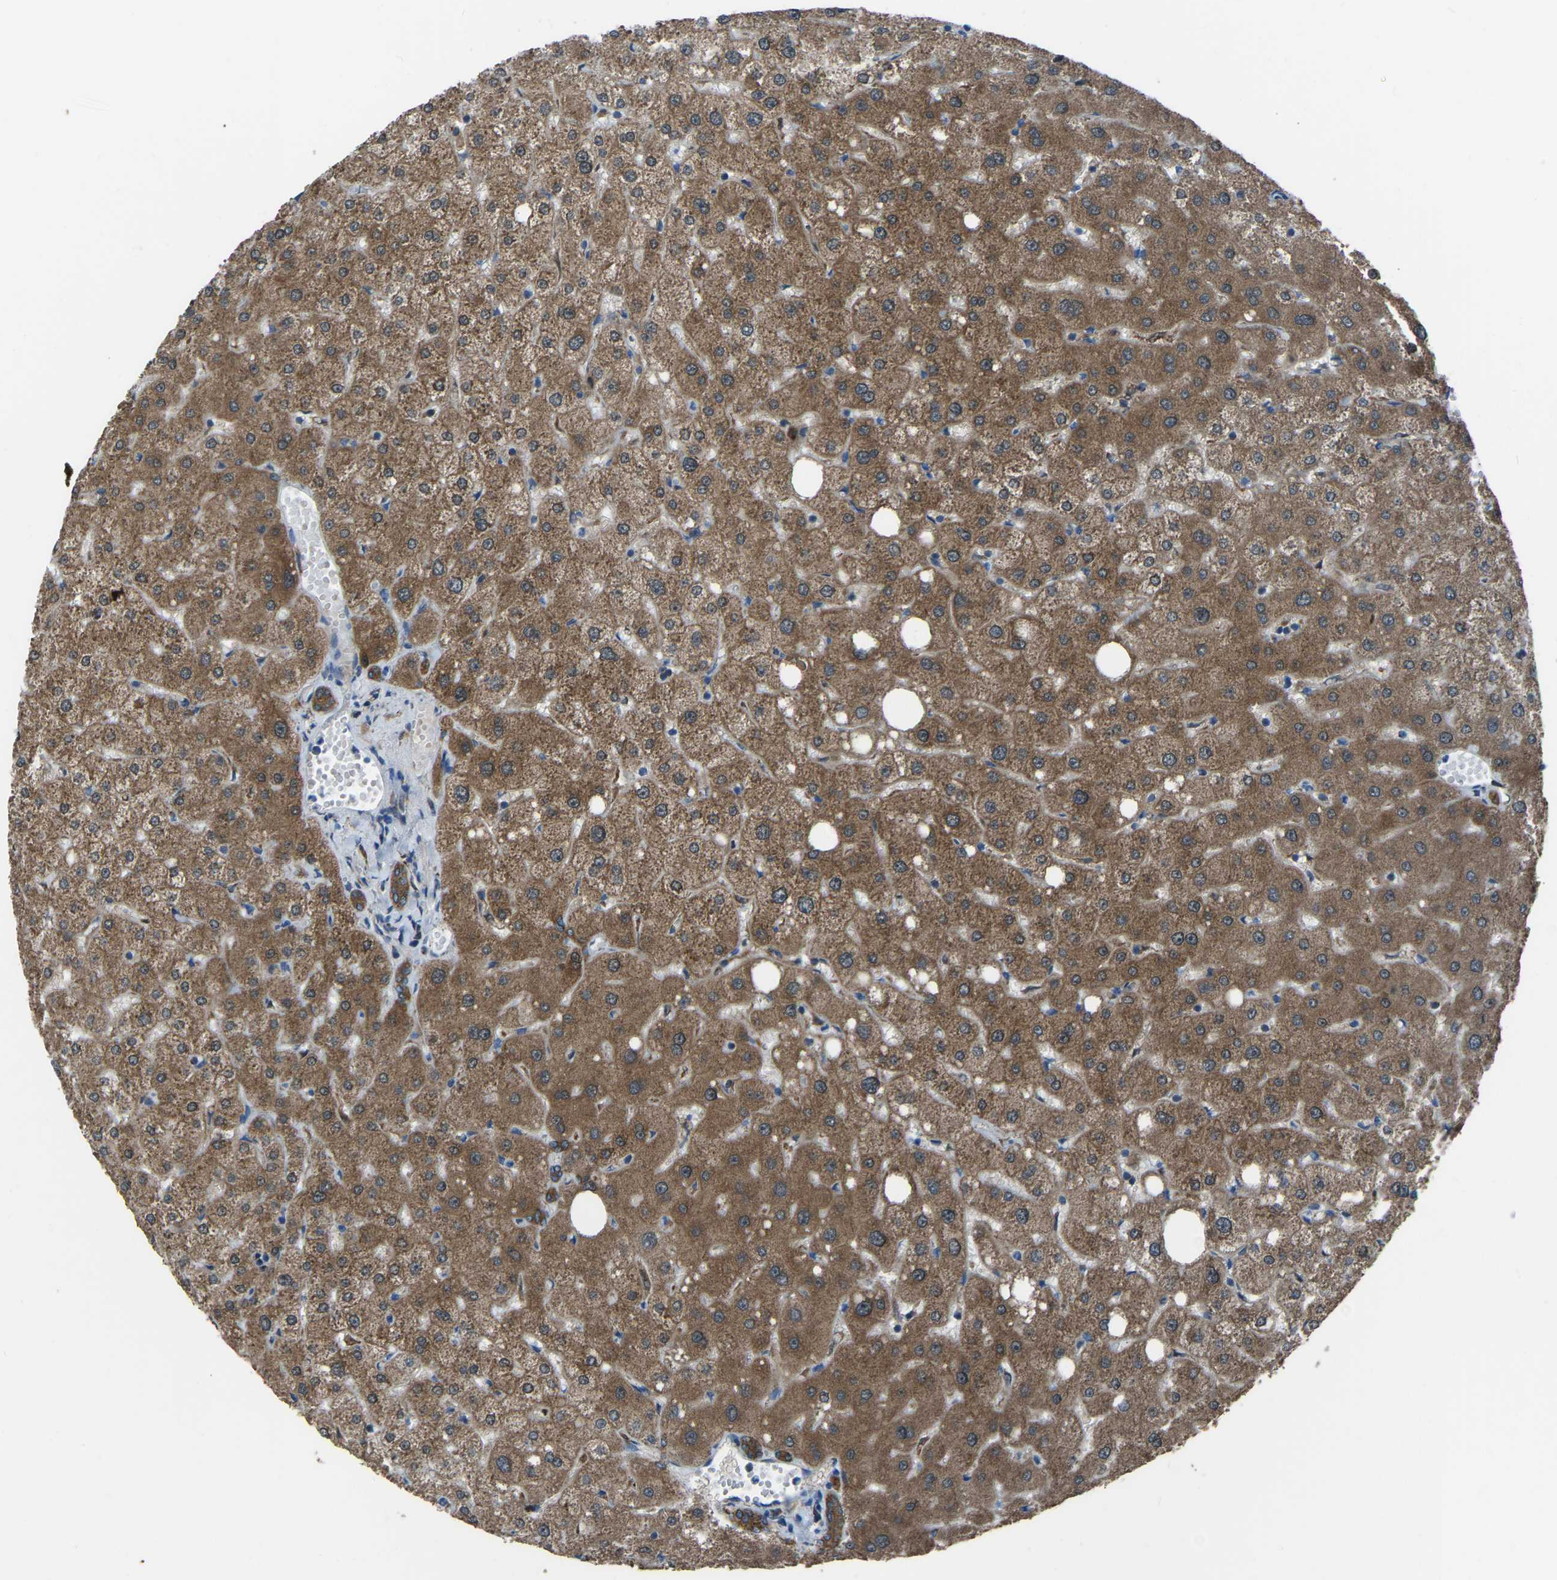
{"staining": {"intensity": "moderate", "quantity": ">75%", "location": "cytoplasmic/membranous"}, "tissue": "liver", "cell_type": "Cholangiocytes", "image_type": "normal", "snomed": [{"axis": "morphology", "description": "Normal tissue, NOS"}, {"axis": "topography", "description": "Liver"}], "caption": "High-power microscopy captured an IHC micrograph of unremarkable liver, revealing moderate cytoplasmic/membranous positivity in about >75% of cholangiocytes. Using DAB (3,3'-diaminobenzidine) (brown) and hematoxylin (blue) stains, captured at high magnification using brightfield microscopy.", "gene": "AKR1A1", "patient": {"sex": "male", "age": 73}}